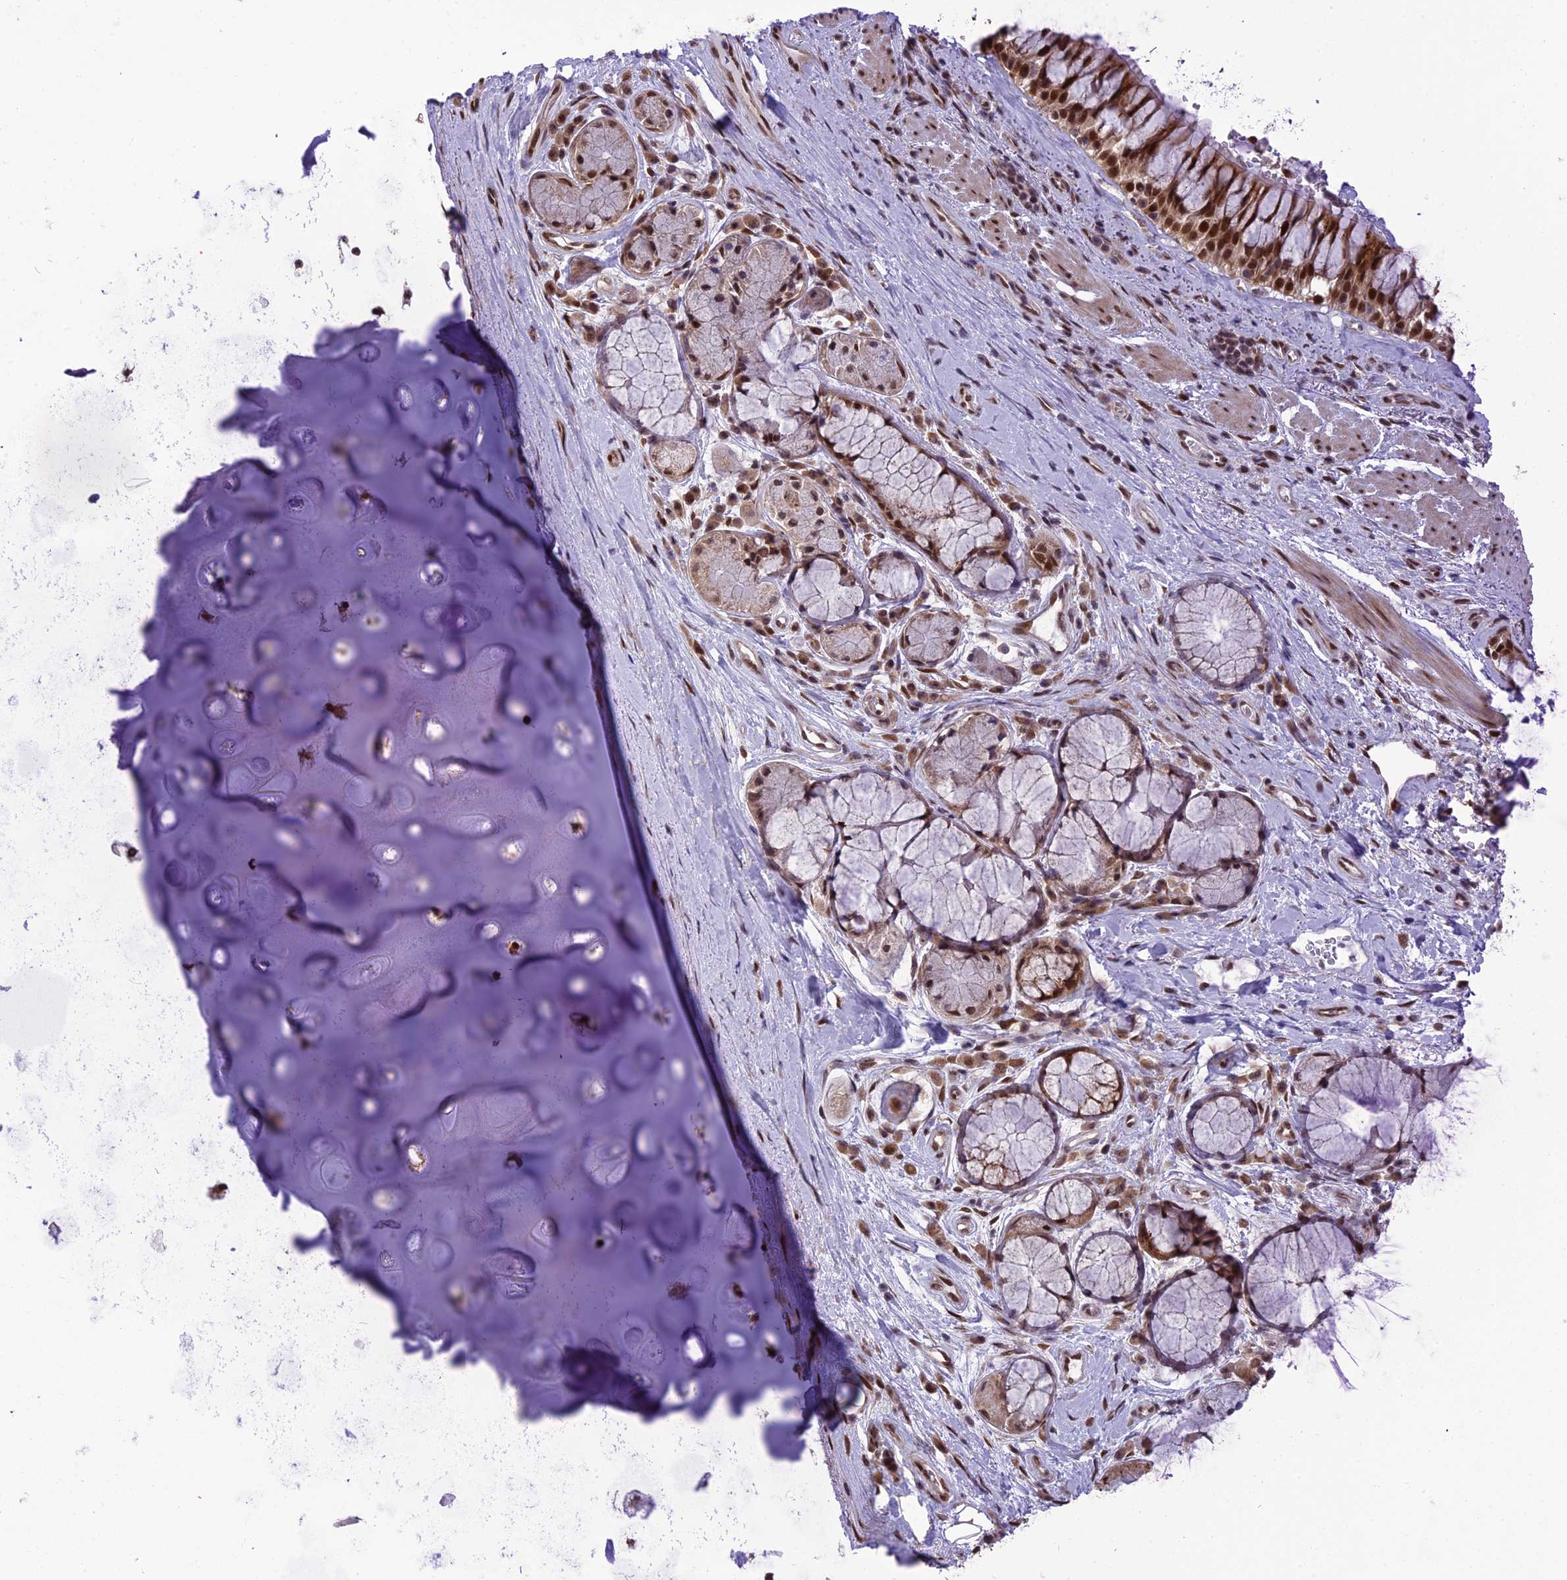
{"staining": {"intensity": "strong", "quantity": "25%-75%", "location": "nuclear"}, "tissue": "adipose tissue", "cell_type": "Adipocytes", "image_type": "normal", "snomed": [{"axis": "morphology", "description": "Normal tissue, NOS"}, {"axis": "morphology", "description": "Squamous cell carcinoma, NOS"}, {"axis": "topography", "description": "Bronchus"}, {"axis": "topography", "description": "Lung"}], "caption": "High-power microscopy captured an immunohistochemistry image of benign adipose tissue, revealing strong nuclear positivity in about 25%-75% of adipocytes. Using DAB (brown) and hematoxylin (blue) stains, captured at high magnification using brightfield microscopy.", "gene": "RTRAF", "patient": {"sex": "male", "age": 64}}